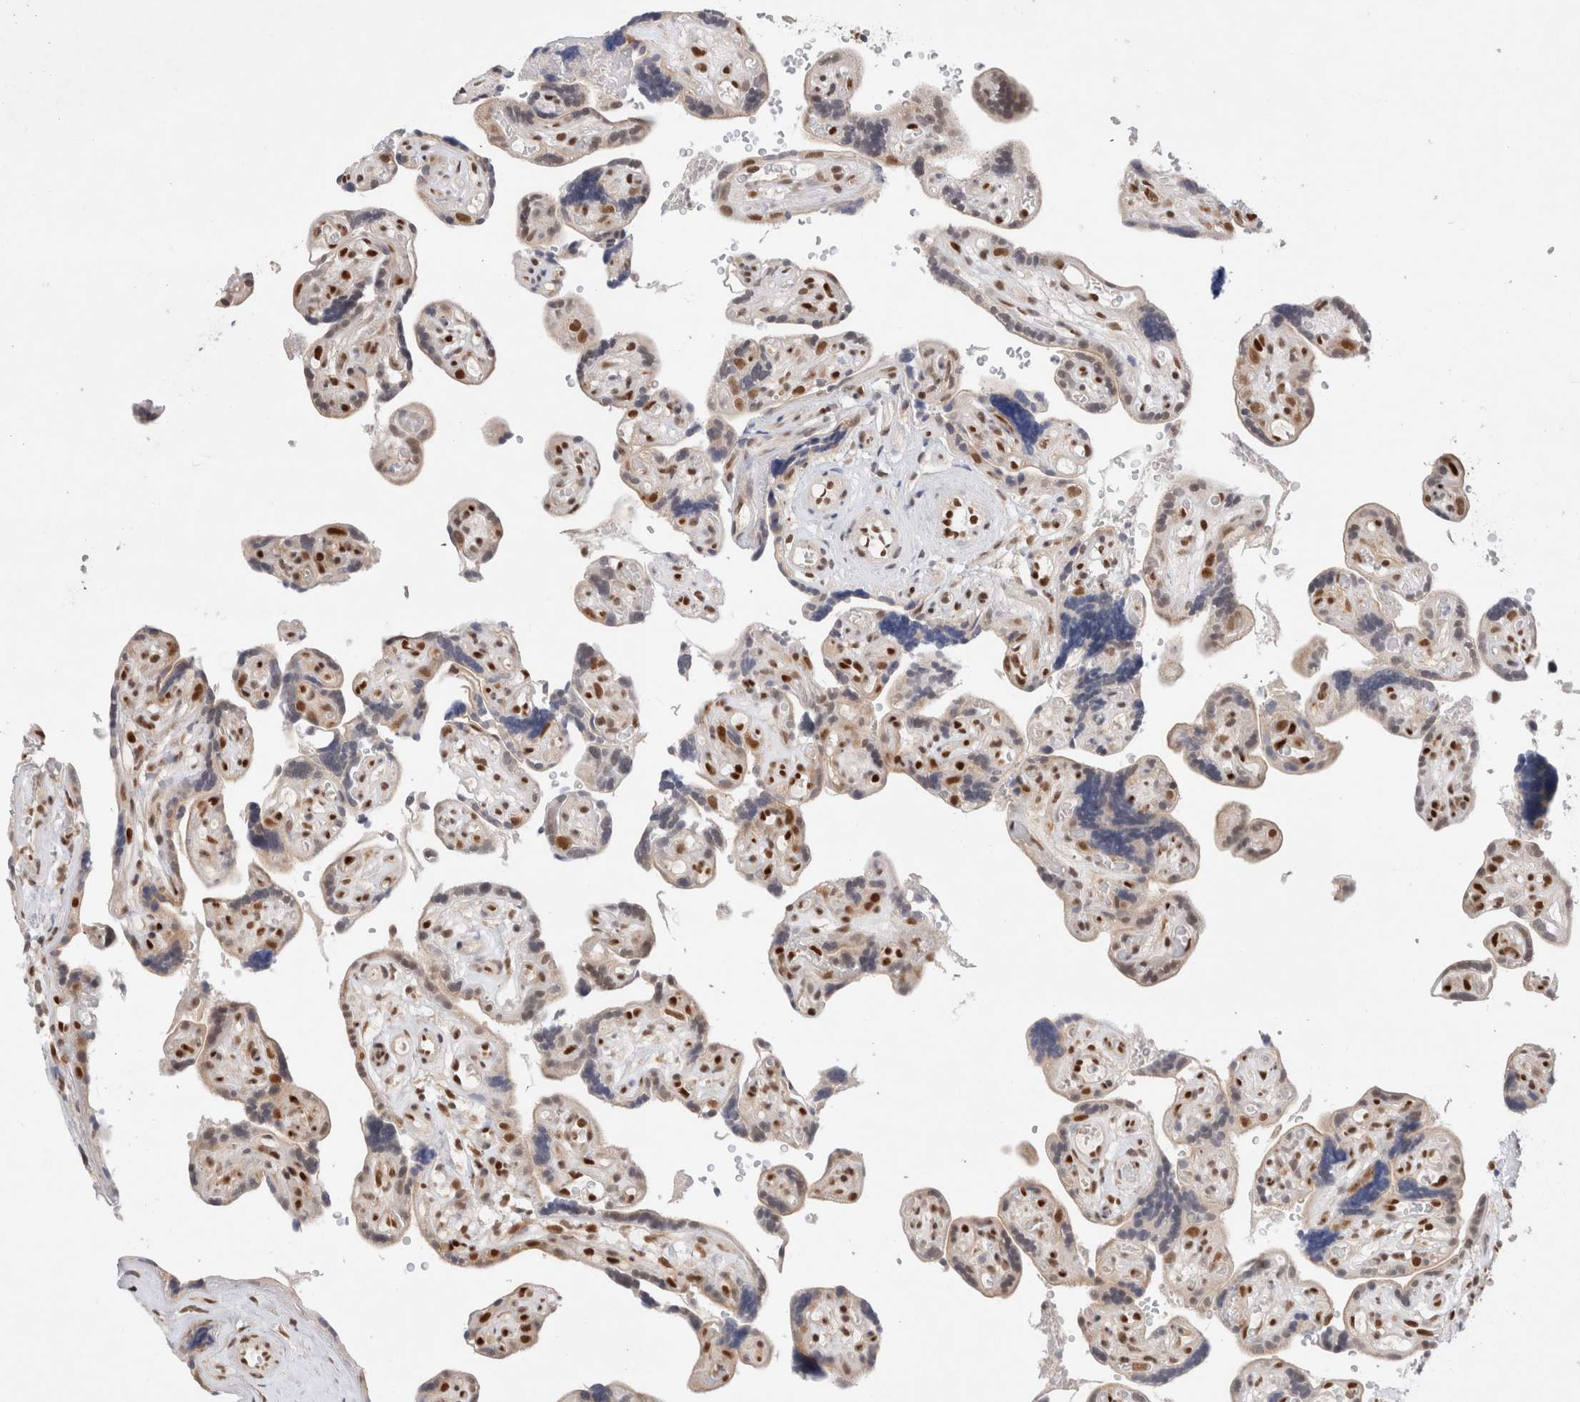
{"staining": {"intensity": "moderate", "quantity": "25%-75%", "location": "nuclear"}, "tissue": "placenta", "cell_type": "Decidual cells", "image_type": "normal", "snomed": [{"axis": "morphology", "description": "Normal tissue, NOS"}, {"axis": "topography", "description": "Placenta"}], "caption": "Normal placenta exhibits moderate nuclear expression in about 25%-75% of decidual cells (Brightfield microscopy of DAB IHC at high magnification)..", "gene": "GTF2I", "patient": {"sex": "female", "age": 30}}